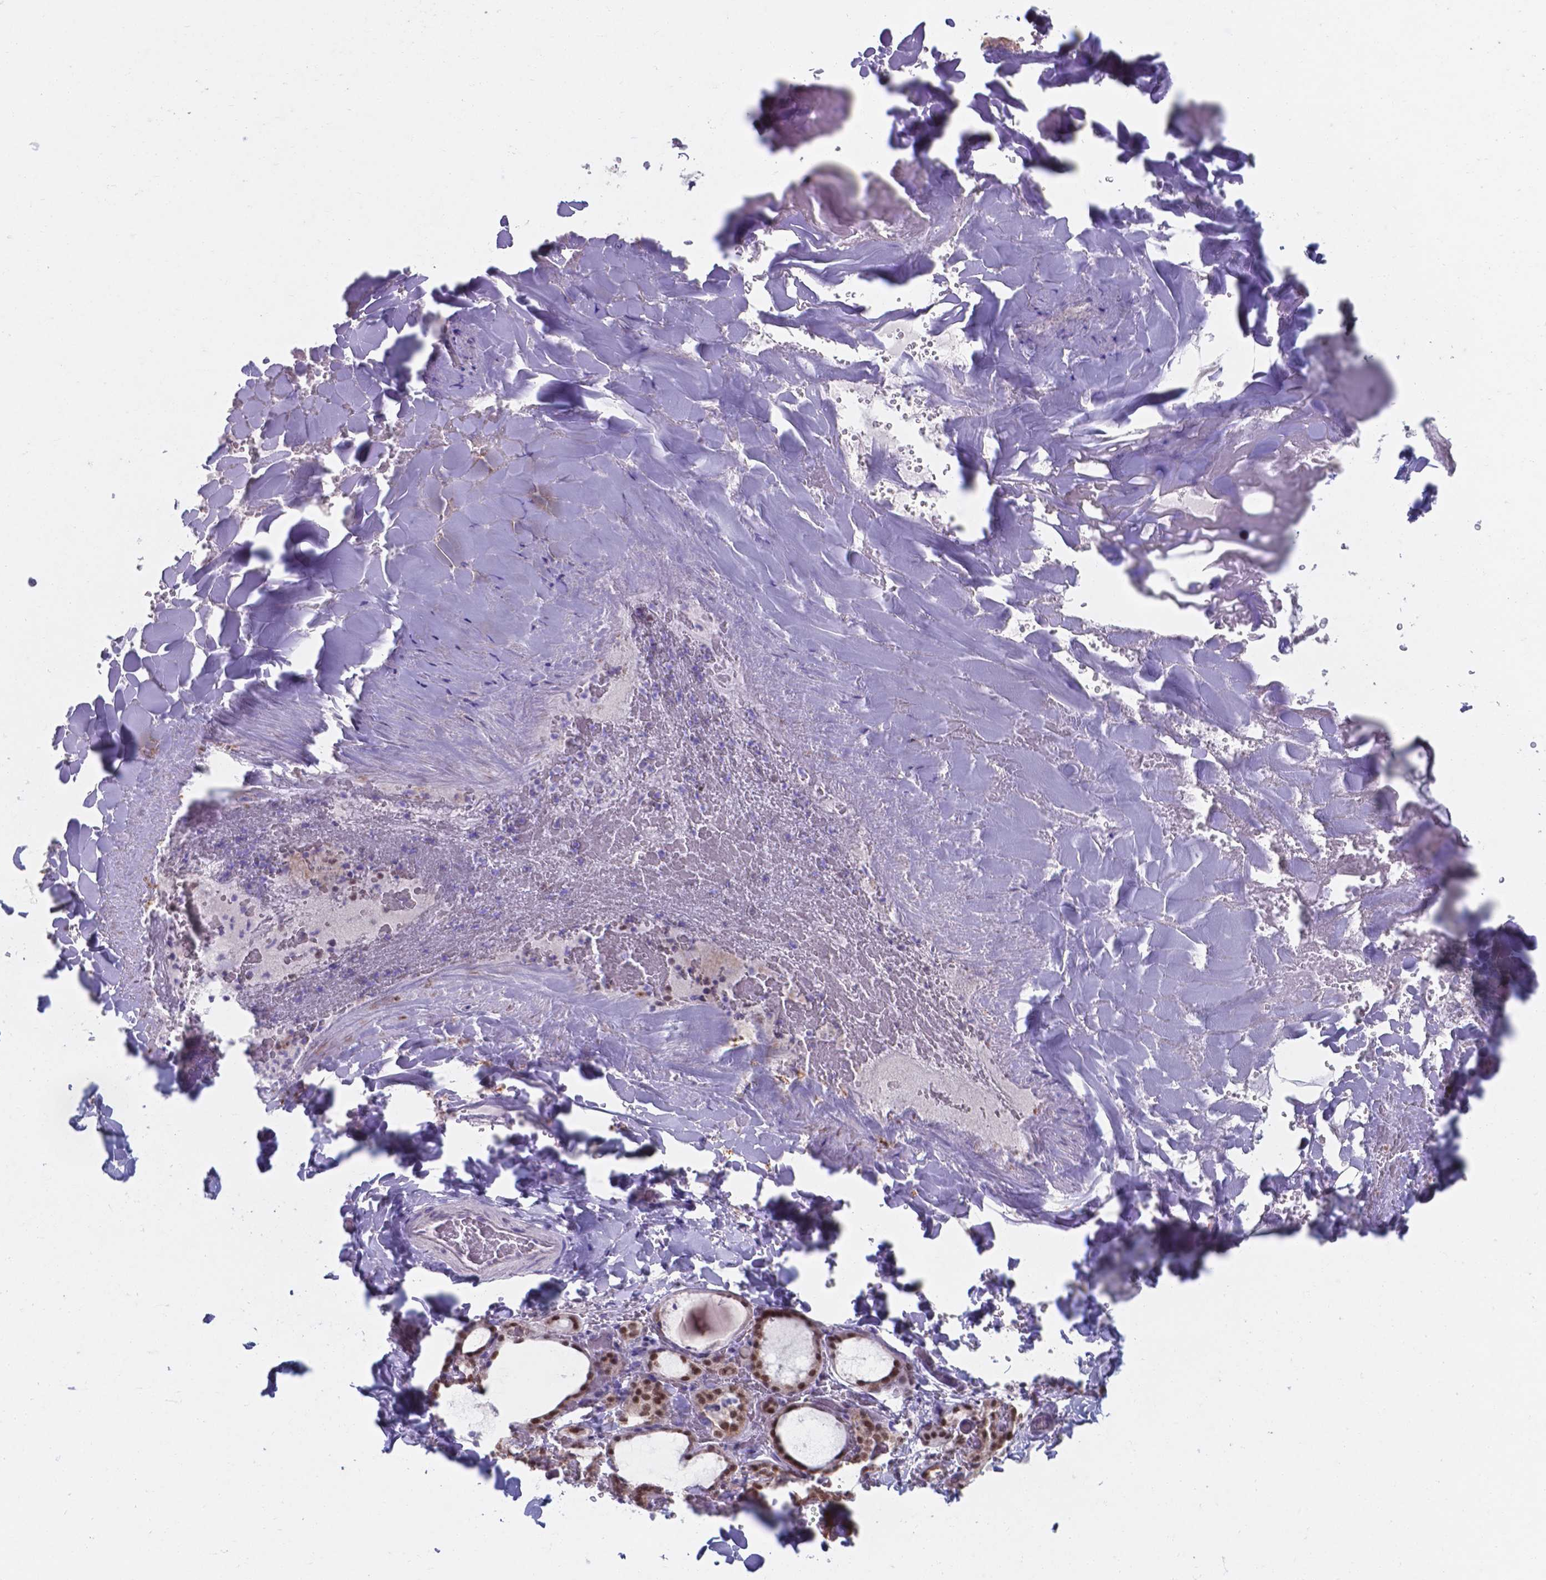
{"staining": {"intensity": "moderate", "quantity": ">75%", "location": "nuclear"}, "tissue": "thyroid gland", "cell_type": "Glandular cells", "image_type": "normal", "snomed": [{"axis": "morphology", "description": "Normal tissue, NOS"}, {"axis": "topography", "description": "Thyroid gland"}], "caption": "A brown stain labels moderate nuclear positivity of a protein in glandular cells of unremarkable human thyroid gland. The staining was performed using DAB (3,3'-diaminobenzidine), with brown indicating positive protein expression. Nuclei are stained blue with hematoxylin.", "gene": "UBE2E2", "patient": {"sex": "female", "age": 22}}